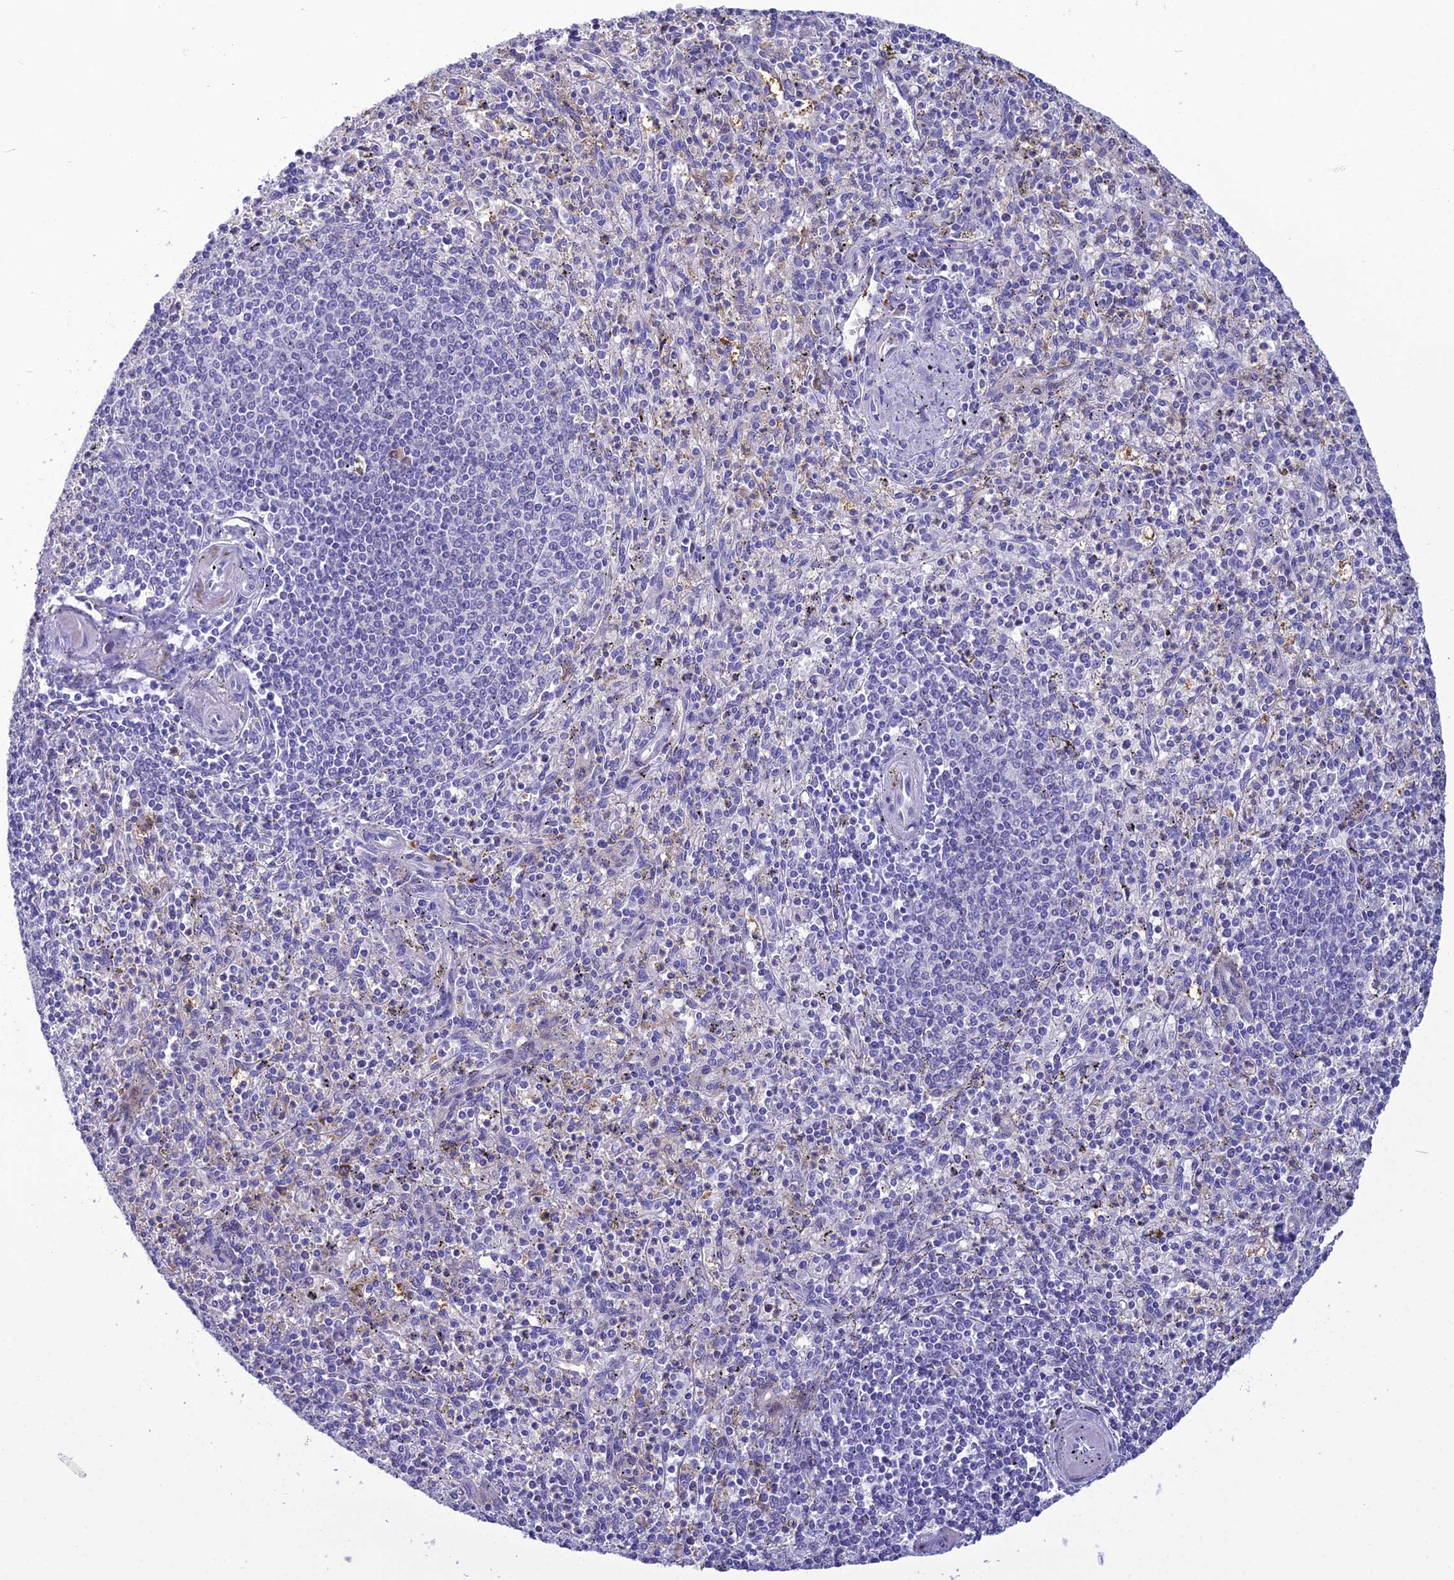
{"staining": {"intensity": "negative", "quantity": "none", "location": "none"}, "tissue": "spleen", "cell_type": "Cells in red pulp", "image_type": "normal", "snomed": [{"axis": "morphology", "description": "Normal tissue, NOS"}, {"axis": "topography", "description": "Spleen"}], "caption": "An image of spleen stained for a protein exhibits no brown staining in cells in red pulp. (Stains: DAB immunohistochemistry (IHC) with hematoxylin counter stain, Microscopy: brightfield microscopy at high magnification).", "gene": "CRB2", "patient": {"sex": "male", "age": 72}}